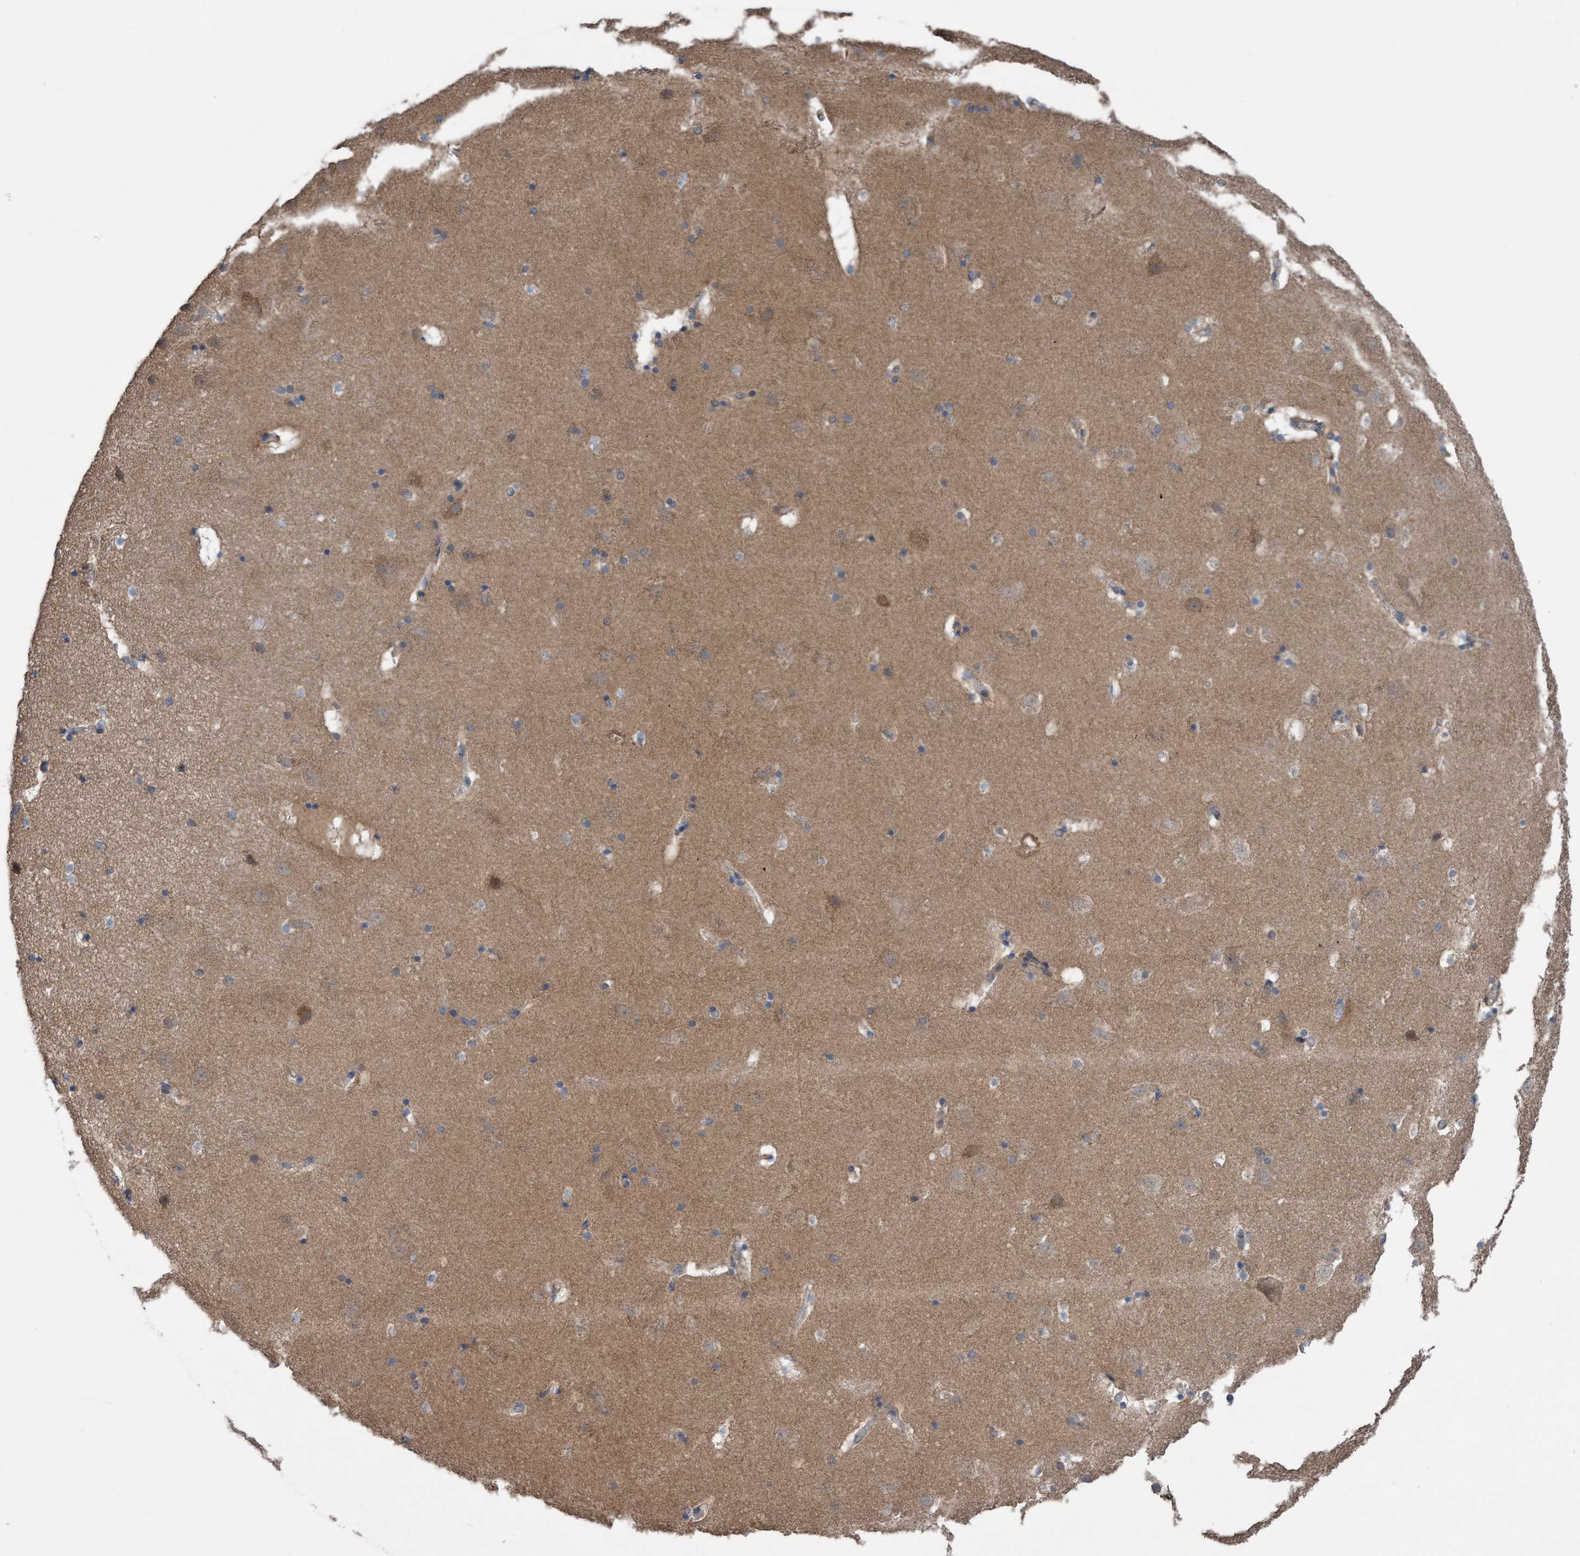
{"staining": {"intensity": "weak", "quantity": "<25%", "location": "cytoplasmic/membranous"}, "tissue": "hippocampus", "cell_type": "Glial cells", "image_type": "normal", "snomed": [{"axis": "morphology", "description": "Normal tissue, NOS"}, {"axis": "topography", "description": "Hippocampus"}], "caption": "IHC of unremarkable hippocampus exhibits no expression in glial cells.", "gene": "GLOD4", "patient": {"sex": "male", "age": 45}}